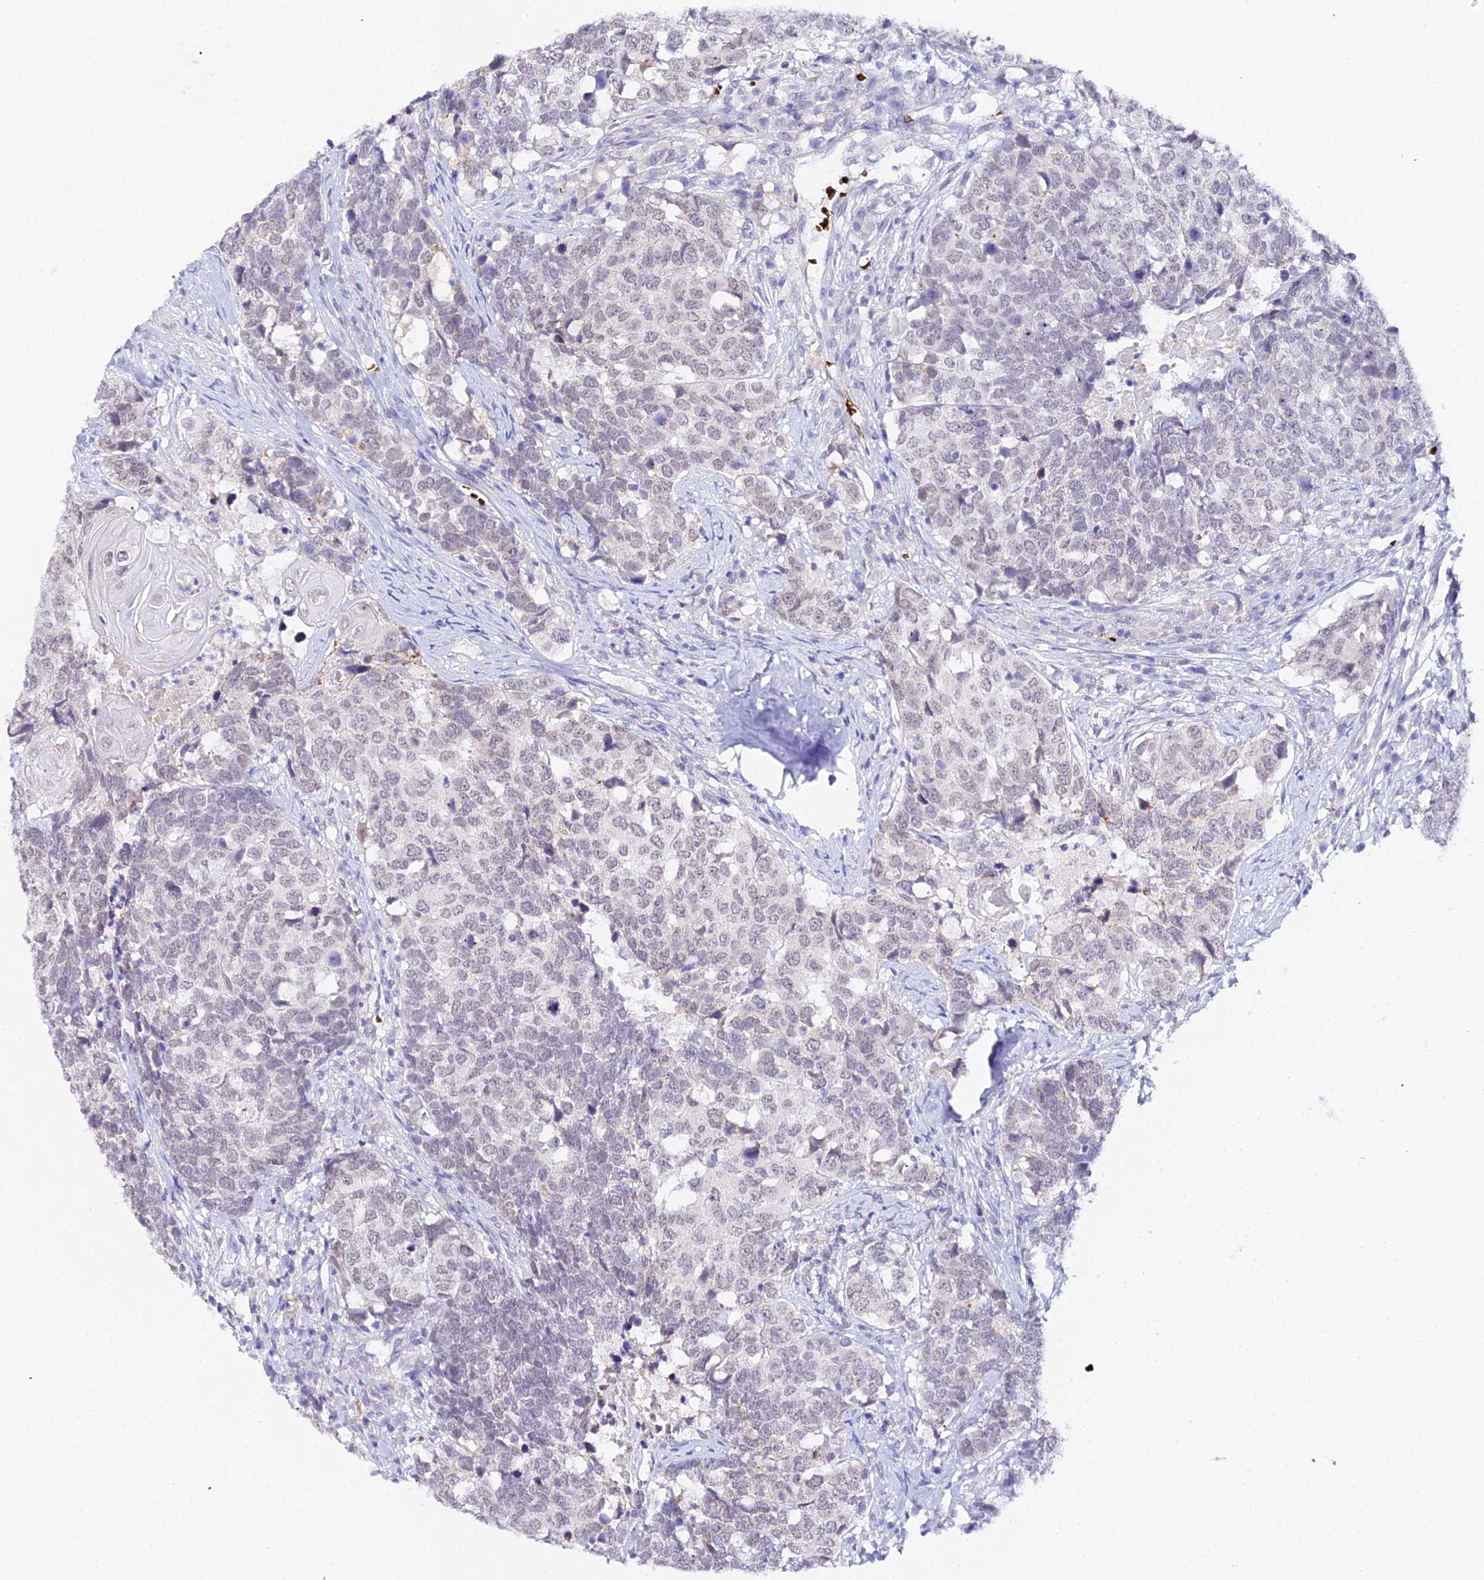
{"staining": {"intensity": "weak", "quantity": "<25%", "location": "nuclear"}, "tissue": "head and neck cancer", "cell_type": "Tumor cells", "image_type": "cancer", "snomed": [{"axis": "morphology", "description": "Squamous cell carcinoma, NOS"}, {"axis": "topography", "description": "Head-Neck"}], "caption": "DAB (3,3'-diaminobenzidine) immunohistochemical staining of human head and neck squamous cell carcinoma demonstrates no significant expression in tumor cells. (DAB IHC, high magnification).", "gene": "CFAP45", "patient": {"sex": "male", "age": 66}}